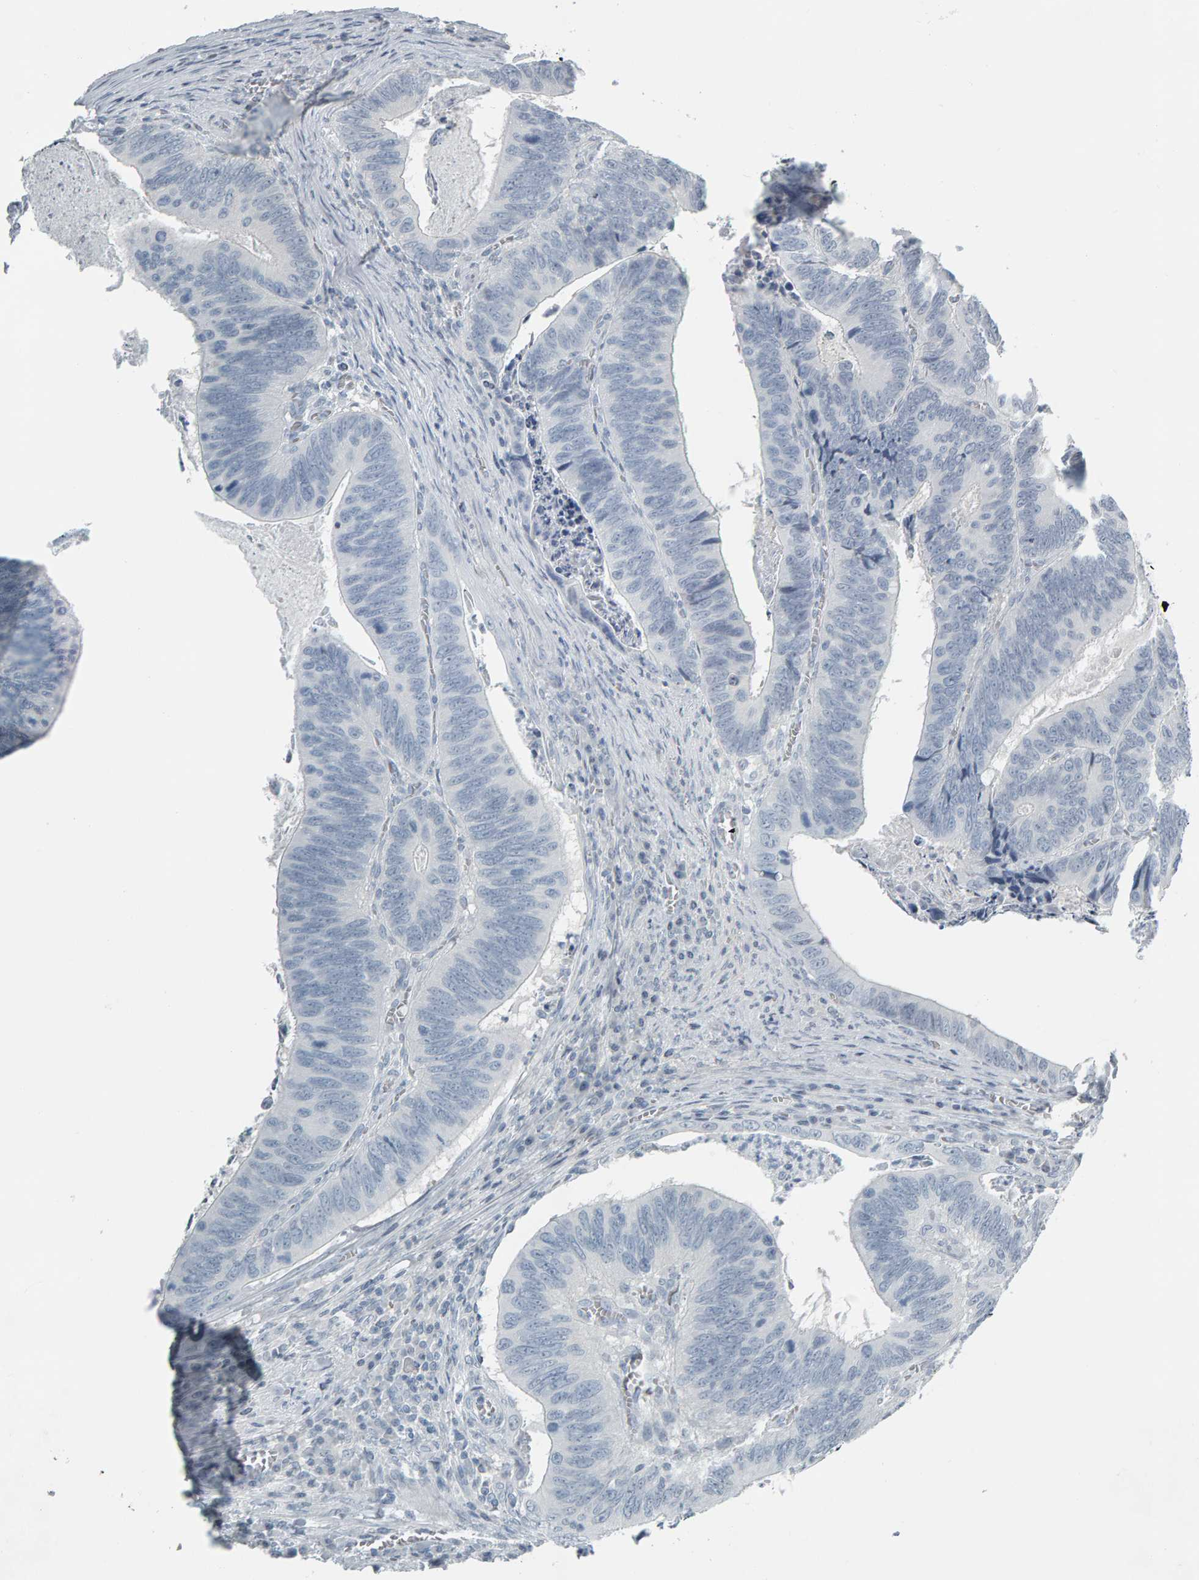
{"staining": {"intensity": "negative", "quantity": "none", "location": "none"}, "tissue": "colorectal cancer", "cell_type": "Tumor cells", "image_type": "cancer", "snomed": [{"axis": "morphology", "description": "Inflammation, NOS"}, {"axis": "morphology", "description": "Adenocarcinoma, NOS"}, {"axis": "topography", "description": "Colon"}], "caption": "The micrograph reveals no staining of tumor cells in colorectal cancer.", "gene": "PYY", "patient": {"sex": "male", "age": 72}}